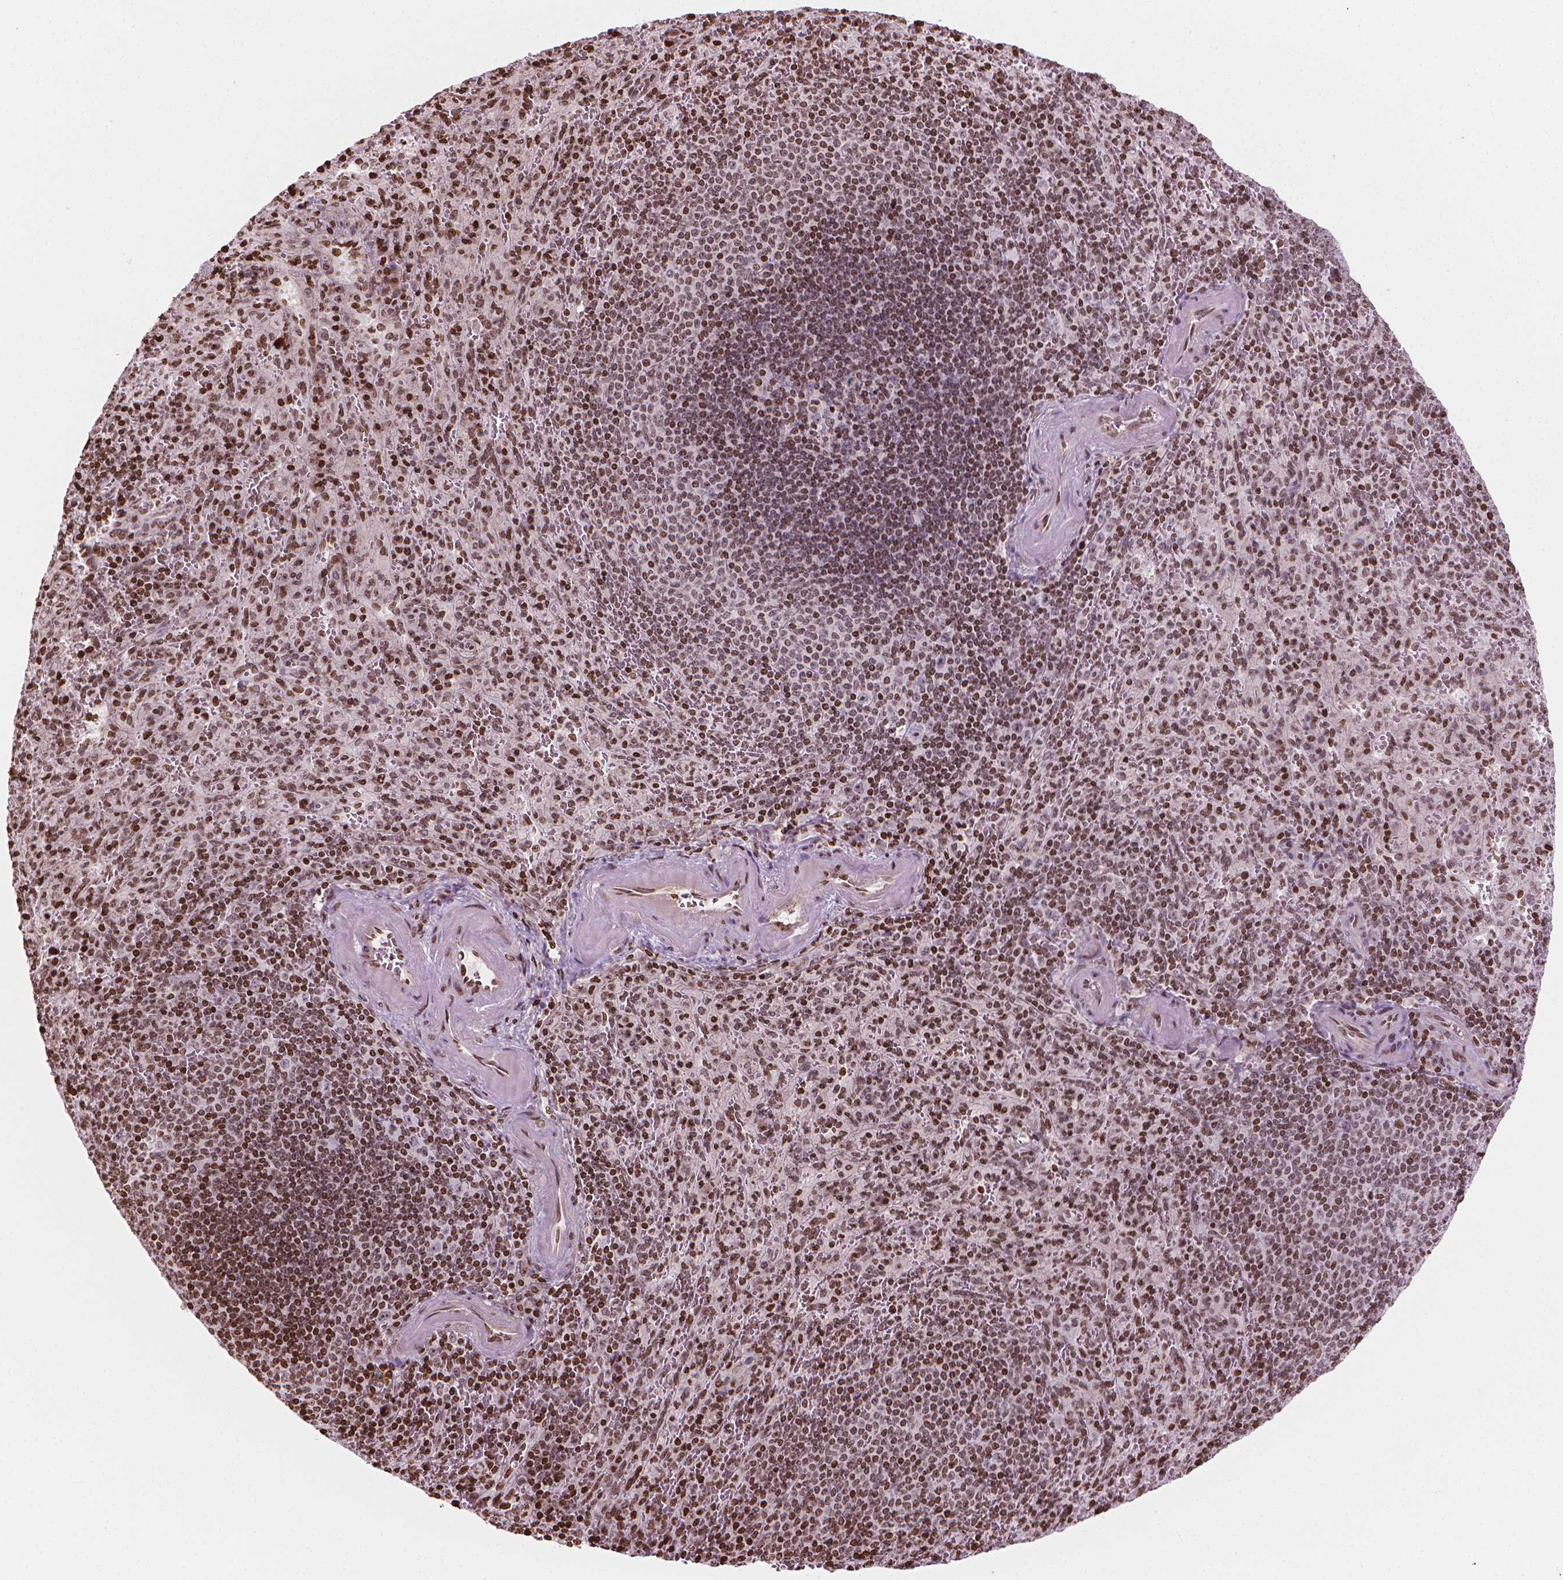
{"staining": {"intensity": "moderate", "quantity": ">75%", "location": "nuclear"}, "tissue": "spleen", "cell_type": "Cells in red pulp", "image_type": "normal", "snomed": [{"axis": "morphology", "description": "Normal tissue, NOS"}, {"axis": "topography", "description": "Spleen"}], "caption": "This is a micrograph of IHC staining of benign spleen, which shows moderate positivity in the nuclear of cells in red pulp.", "gene": "PIP4K2A", "patient": {"sex": "male", "age": 57}}